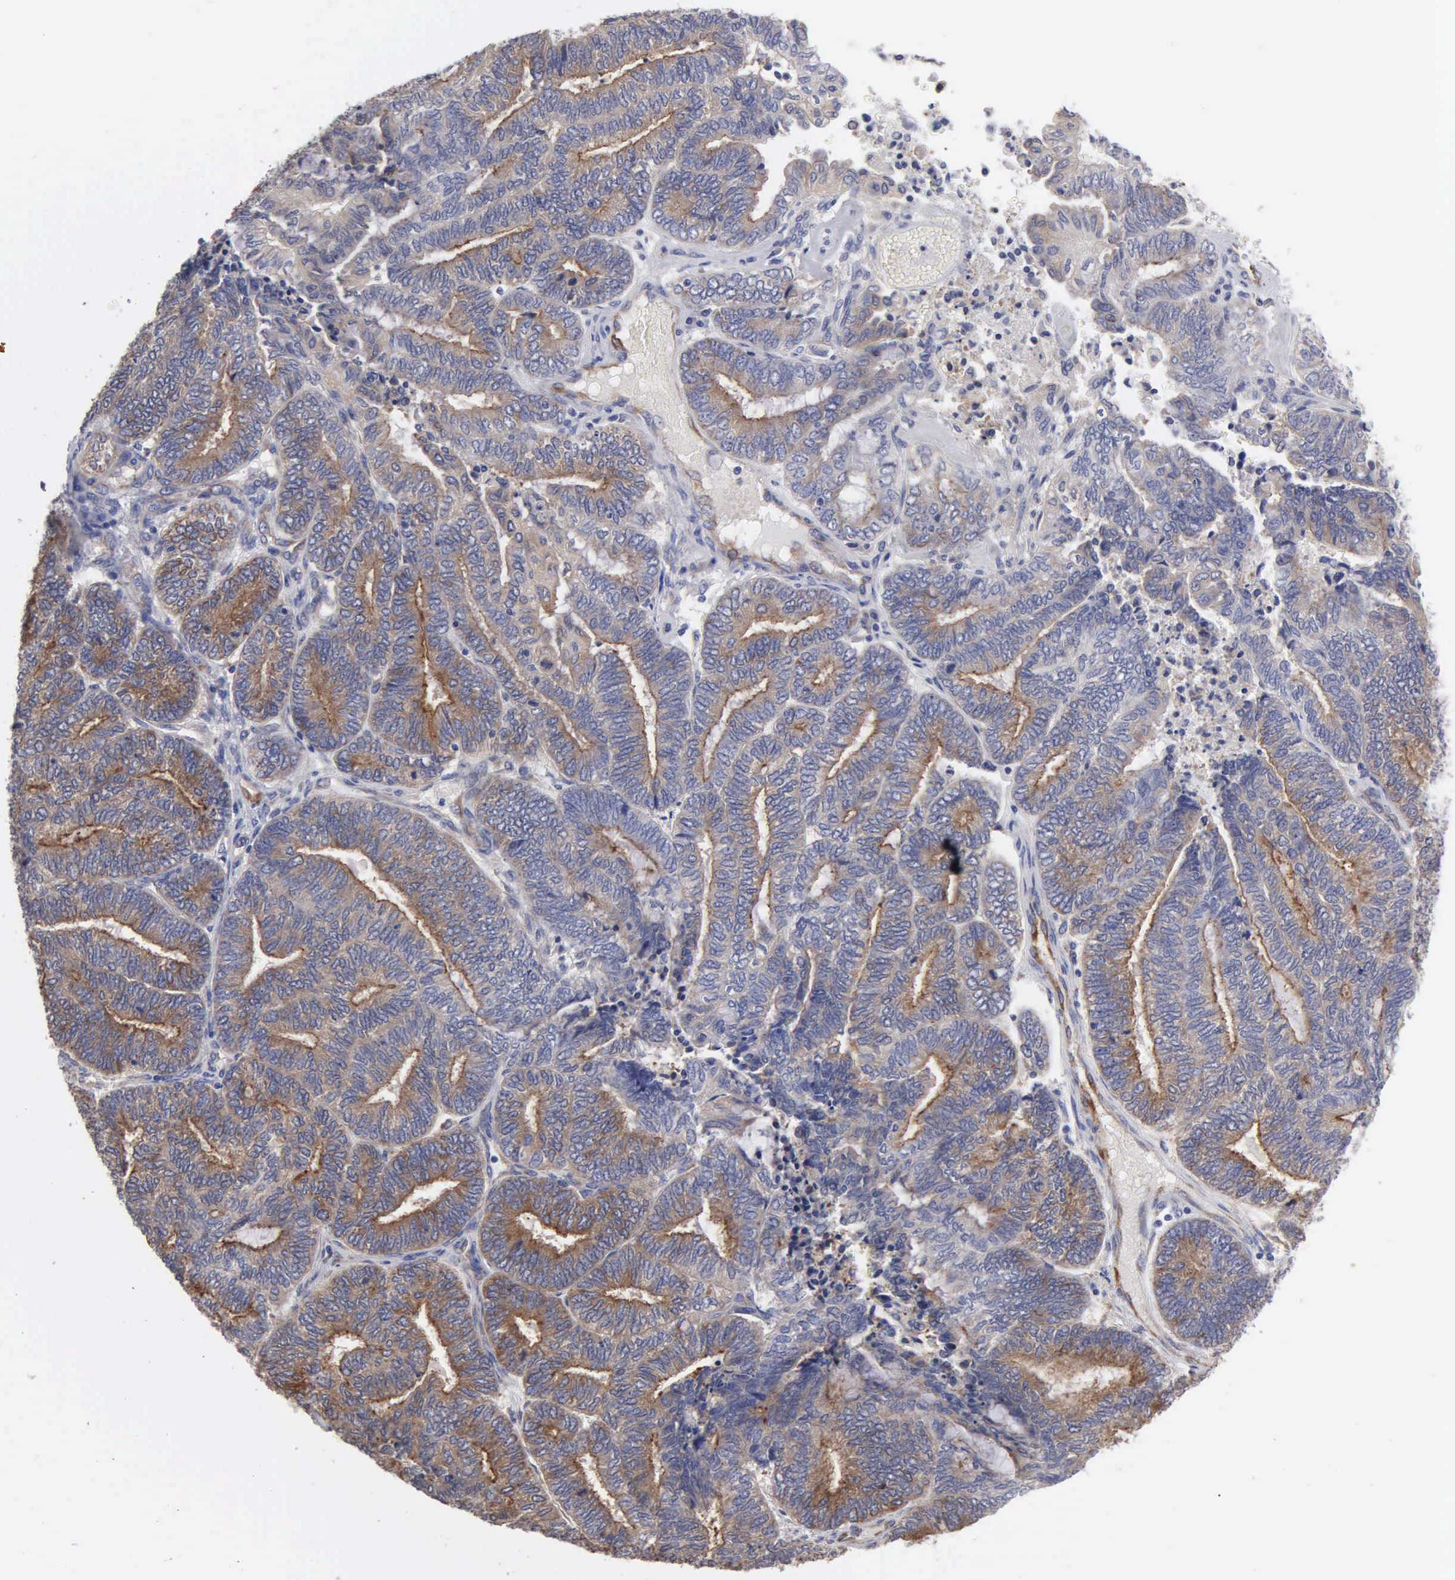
{"staining": {"intensity": "moderate", "quantity": ">75%", "location": "cytoplasmic/membranous"}, "tissue": "endometrial cancer", "cell_type": "Tumor cells", "image_type": "cancer", "snomed": [{"axis": "morphology", "description": "Adenocarcinoma, NOS"}, {"axis": "topography", "description": "Uterus"}, {"axis": "topography", "description": "Endometrium"}], "caption": "Endometrial adenocarcinoma stained with DAB immunohistochemistry (IHC) displays medium levels of moderate cytoplasmic/membranous staining in about >75% of tumor cells. (IHC, brightfield microscopy, high magnification).", "gene": "RDX", "patient": {"sex": "female", "age": 70}}